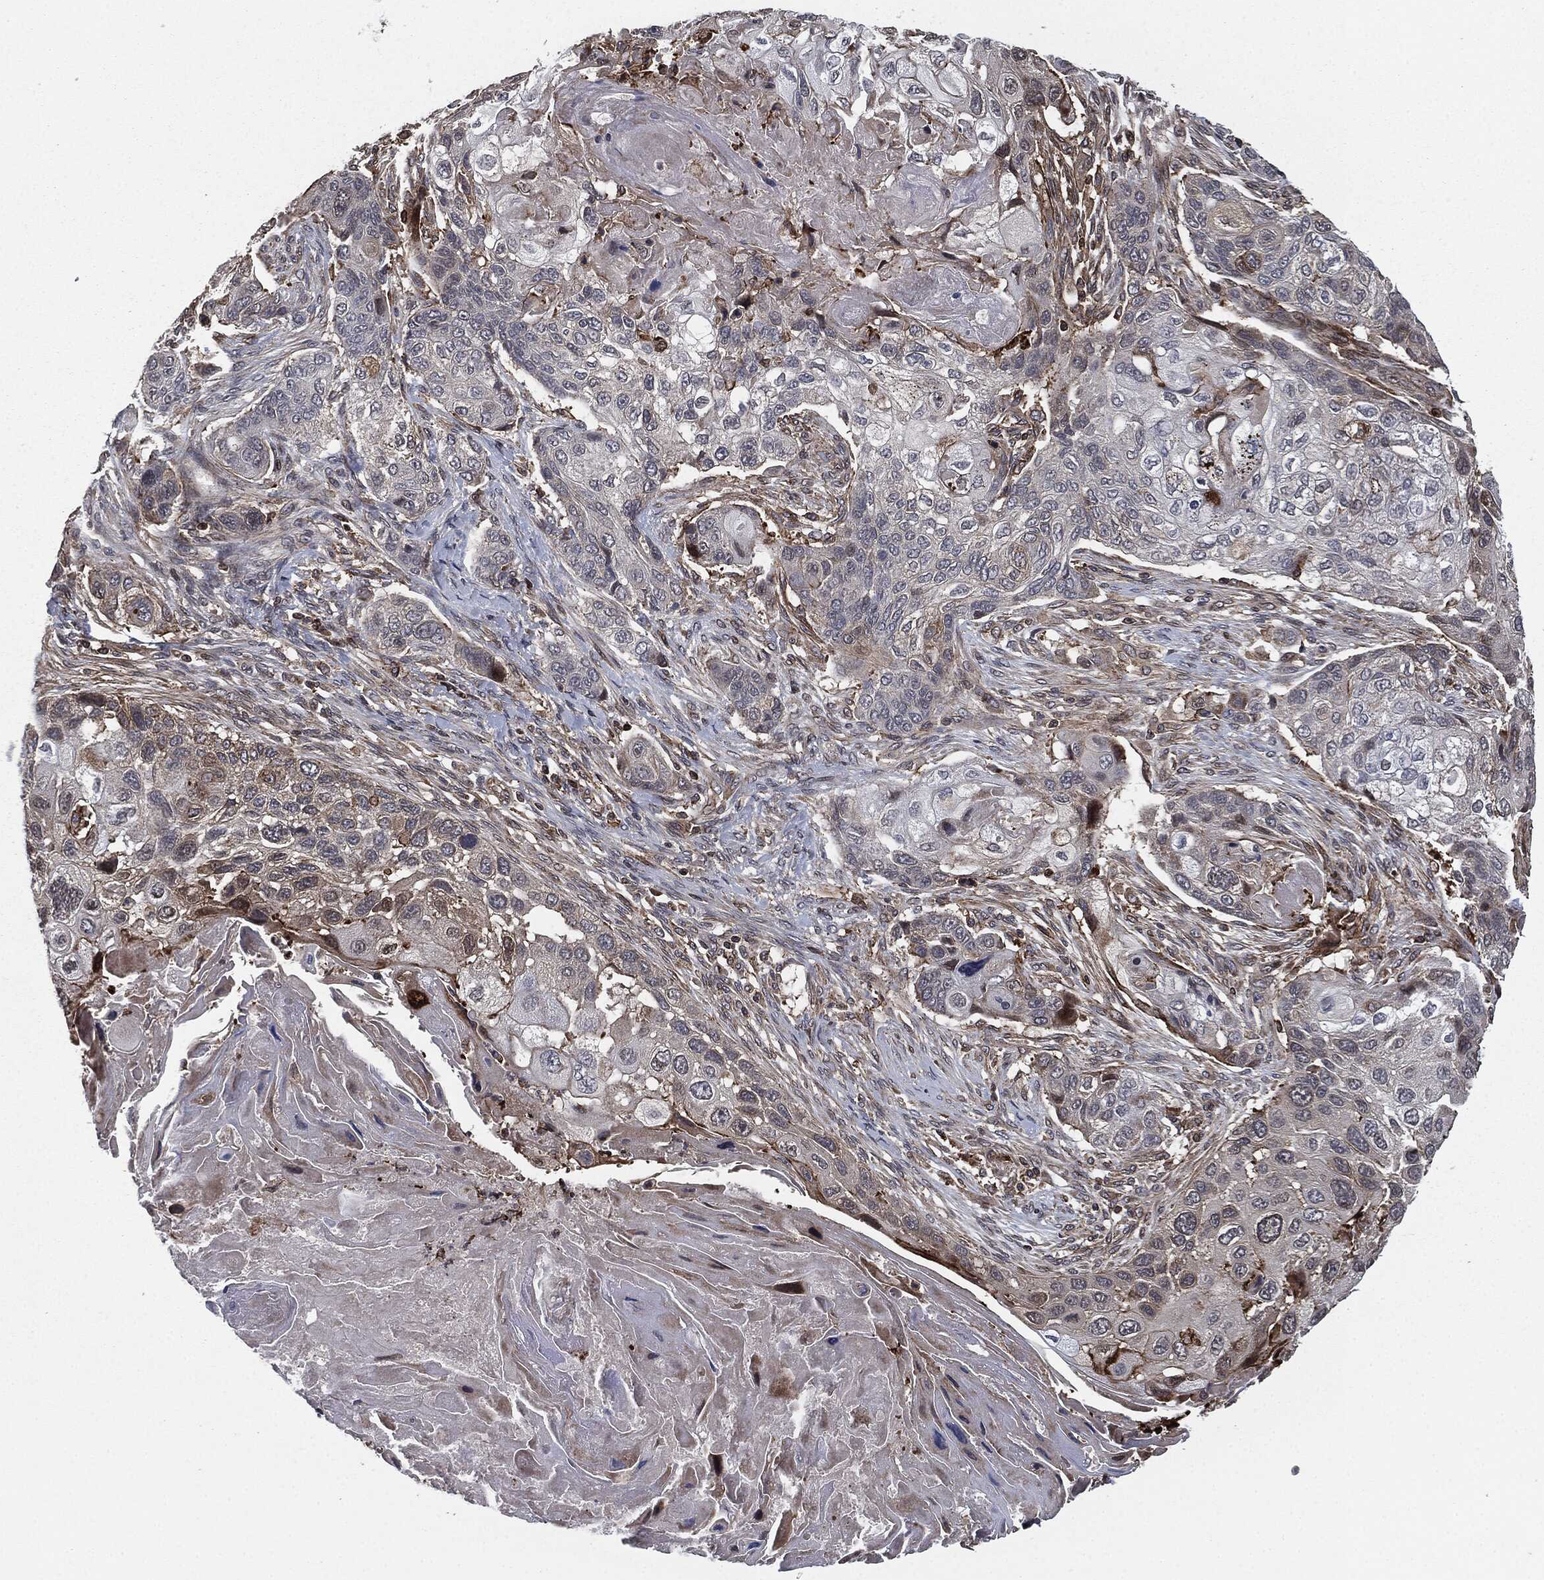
{"staining": {"intensity": "moderate", "quantity": "<25%", "location": "cytoplasmic/membranous"}, "tissue": "lung cancer", "cell_type": "Tumor cells", "image_type": "cancer", "snomed": [{"axis": "morphology", "description": "Normal tissue, NOS"}, {"axis": "morphology", "description": "Squamous cell carcinoma, NOS"}, {"axis": "topography", "description": "Bronchus"}, {"axis": "topography", "description": "Lung"}], "caption": "A photomicrograph showing moderate cytoplasmic/membranous expression in about <25% of tumor cells in lung cancer (squamous cell carcinoma), as visualized by brown immunohistochemical staining.", "gene": "UBR1", "patient": {"sex": "male", "age": 69}}